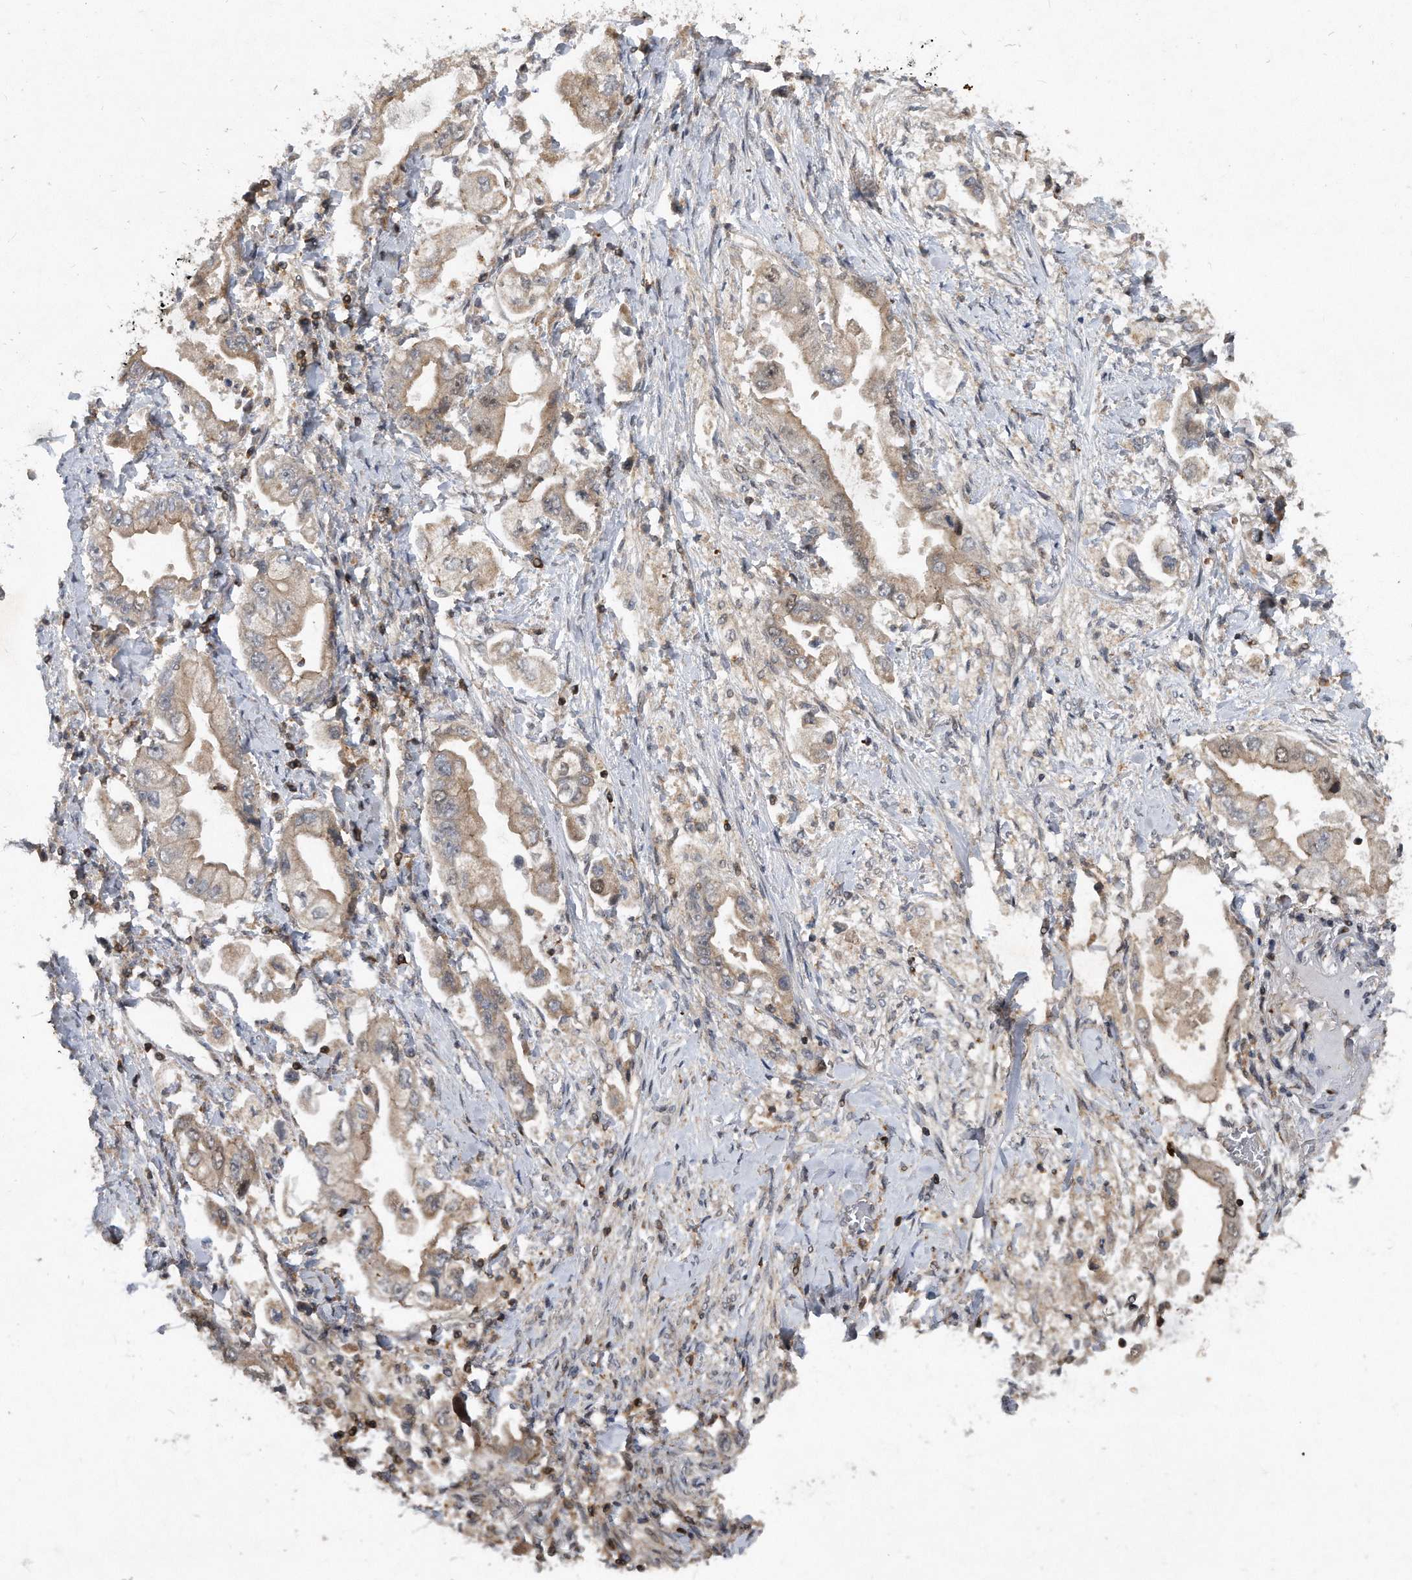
{"staining": {"intensity": "weak", "quantity": ">75%", "location": "cytoplasmic/membranous"}, "tissue": "stomach cancer", "cell_type": "Tumor cells", "image_type": "cancer", "snomed": [{"axis": "morphology", "description": "Adenocarcinoma, NOS"}, {"axis": "topography", "description": "Stomach"}], "caption": "Stomach cancer (adenocarcinoma) stained with a brown dye demonstrates weak cytoplasmic/membranous positive staining in approximately >75% of tumor cells.", "gene": "PGBD2", "patient": {"sex": "male", "age": 62}}